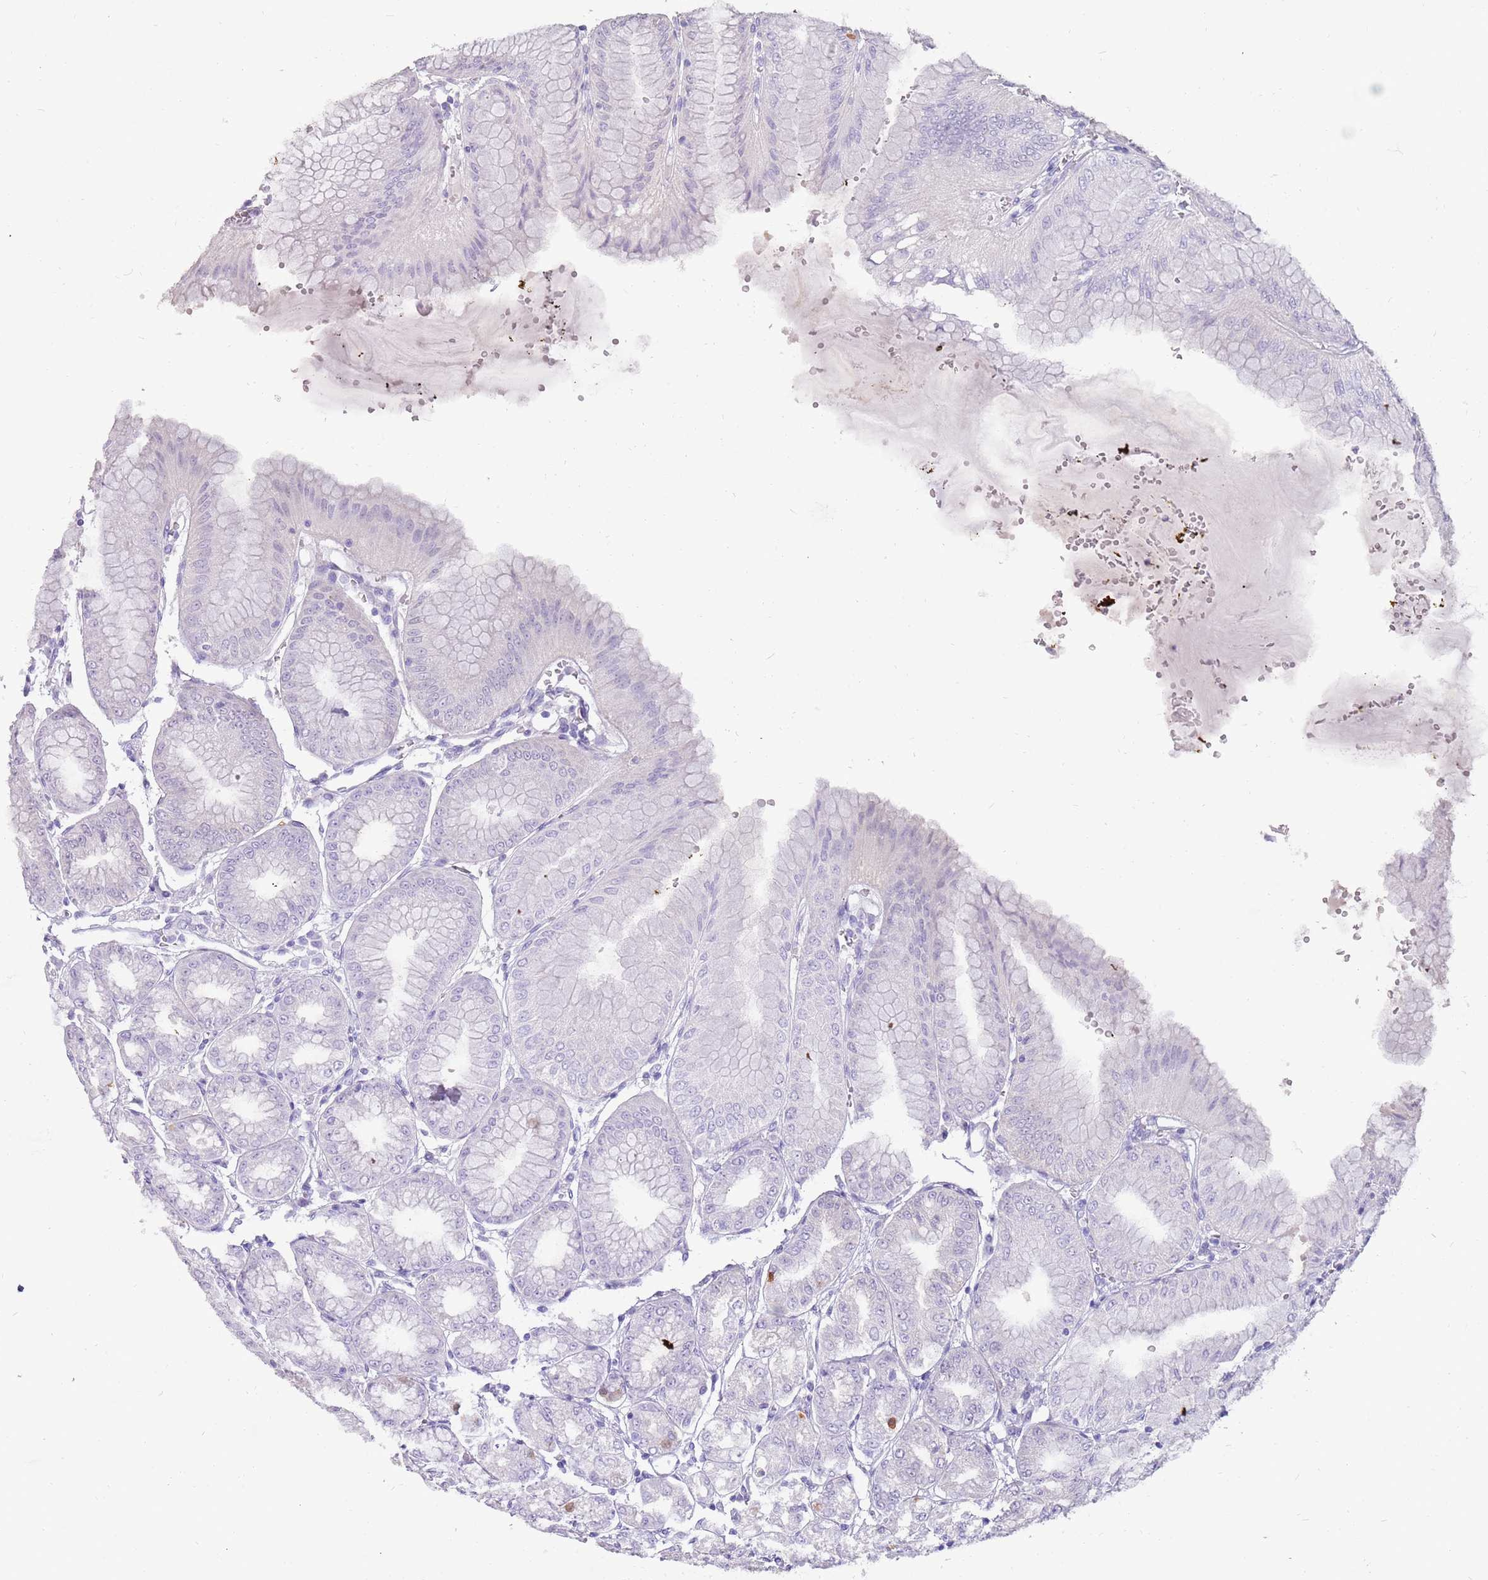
{"staining": {"intensity": "moderate", "quantity": "<25%", "location": "cytoplasmic/membranous"}, "tissue": "stomach", "cell_type": "Glandular cells", "image_type": "normal", "snomed": [{"axis": "morphology", "description": "Normal tissue, NOS"}, {"axis": "topography", "description": "Stomach, lower"}], "caption": "Approximately <25% of glandular cells in unremarkable human stomach demonstrate moderate cytoplasmic/membranous protein positivity as visualized by brown immunohistochemical staining.", "gene": "ENSG00000271254", "patient": {"sex": "male", "age": 71}}